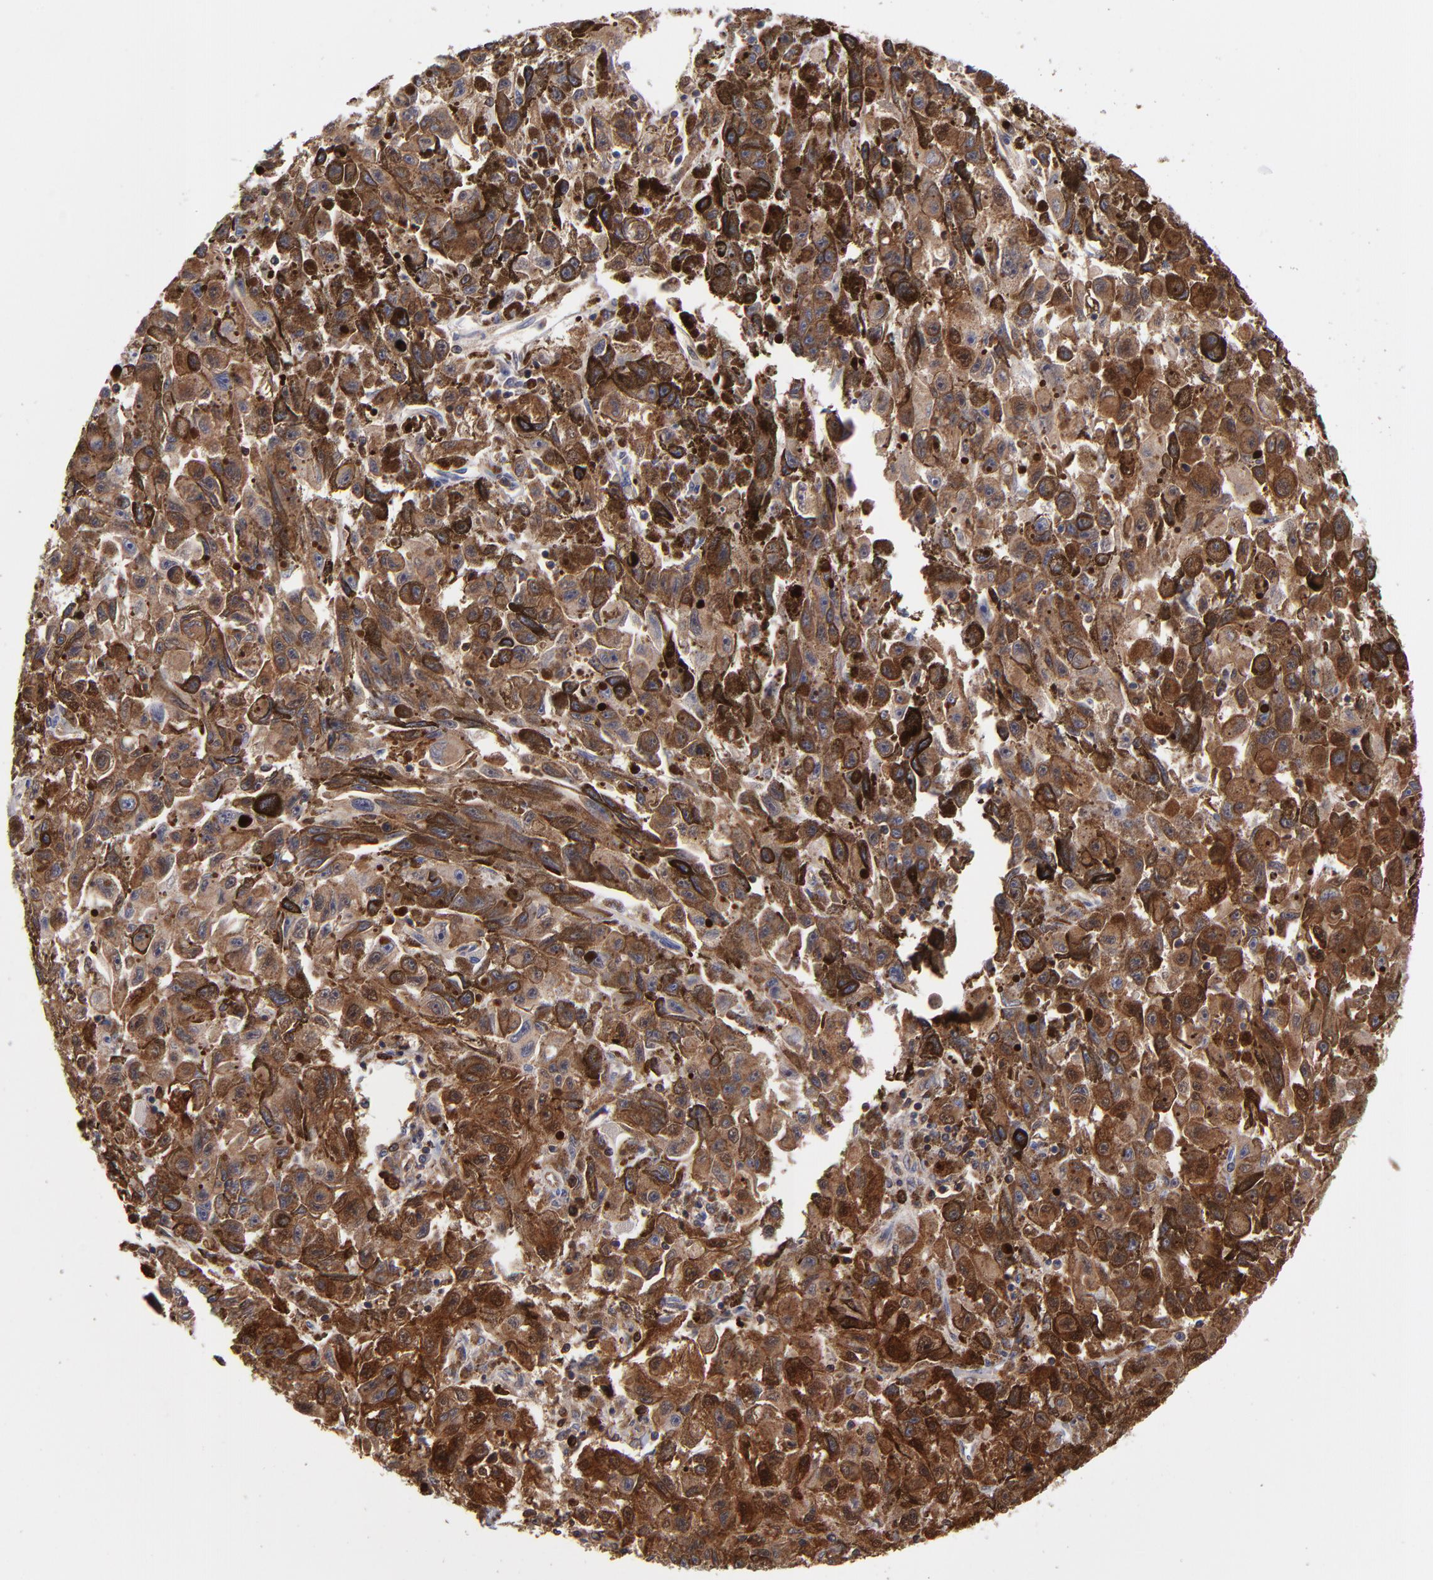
{"staining": {"intensity": "strong", "quantity": ">75%", "location": "cytoplasmic/membranous,nuclear"}, "tissue": "melanoma", "cell_type": "Tumor cells", "image_type": "cancer", "snomed": [{"axis": "morphology", "description": "Malignant melanoma, NOS"}, {"axis": "topography", "description": "Skin"}], "caption": "Immunohistochemistry (IHC) staining of malignant melanoma, which exhibits high levels of strong cytoplasmic/membranous and nuclear staining in about >75% of tumor cells indicating strong cytoplasmic/membranous and nuclear protein positivity. The staining was performed using DAB (brown) for protein detection and nuclei were counterstained in hematoxylin (blue).", "gene": "DCTPP1", "patient": {"sex": "female", "age": 104}}